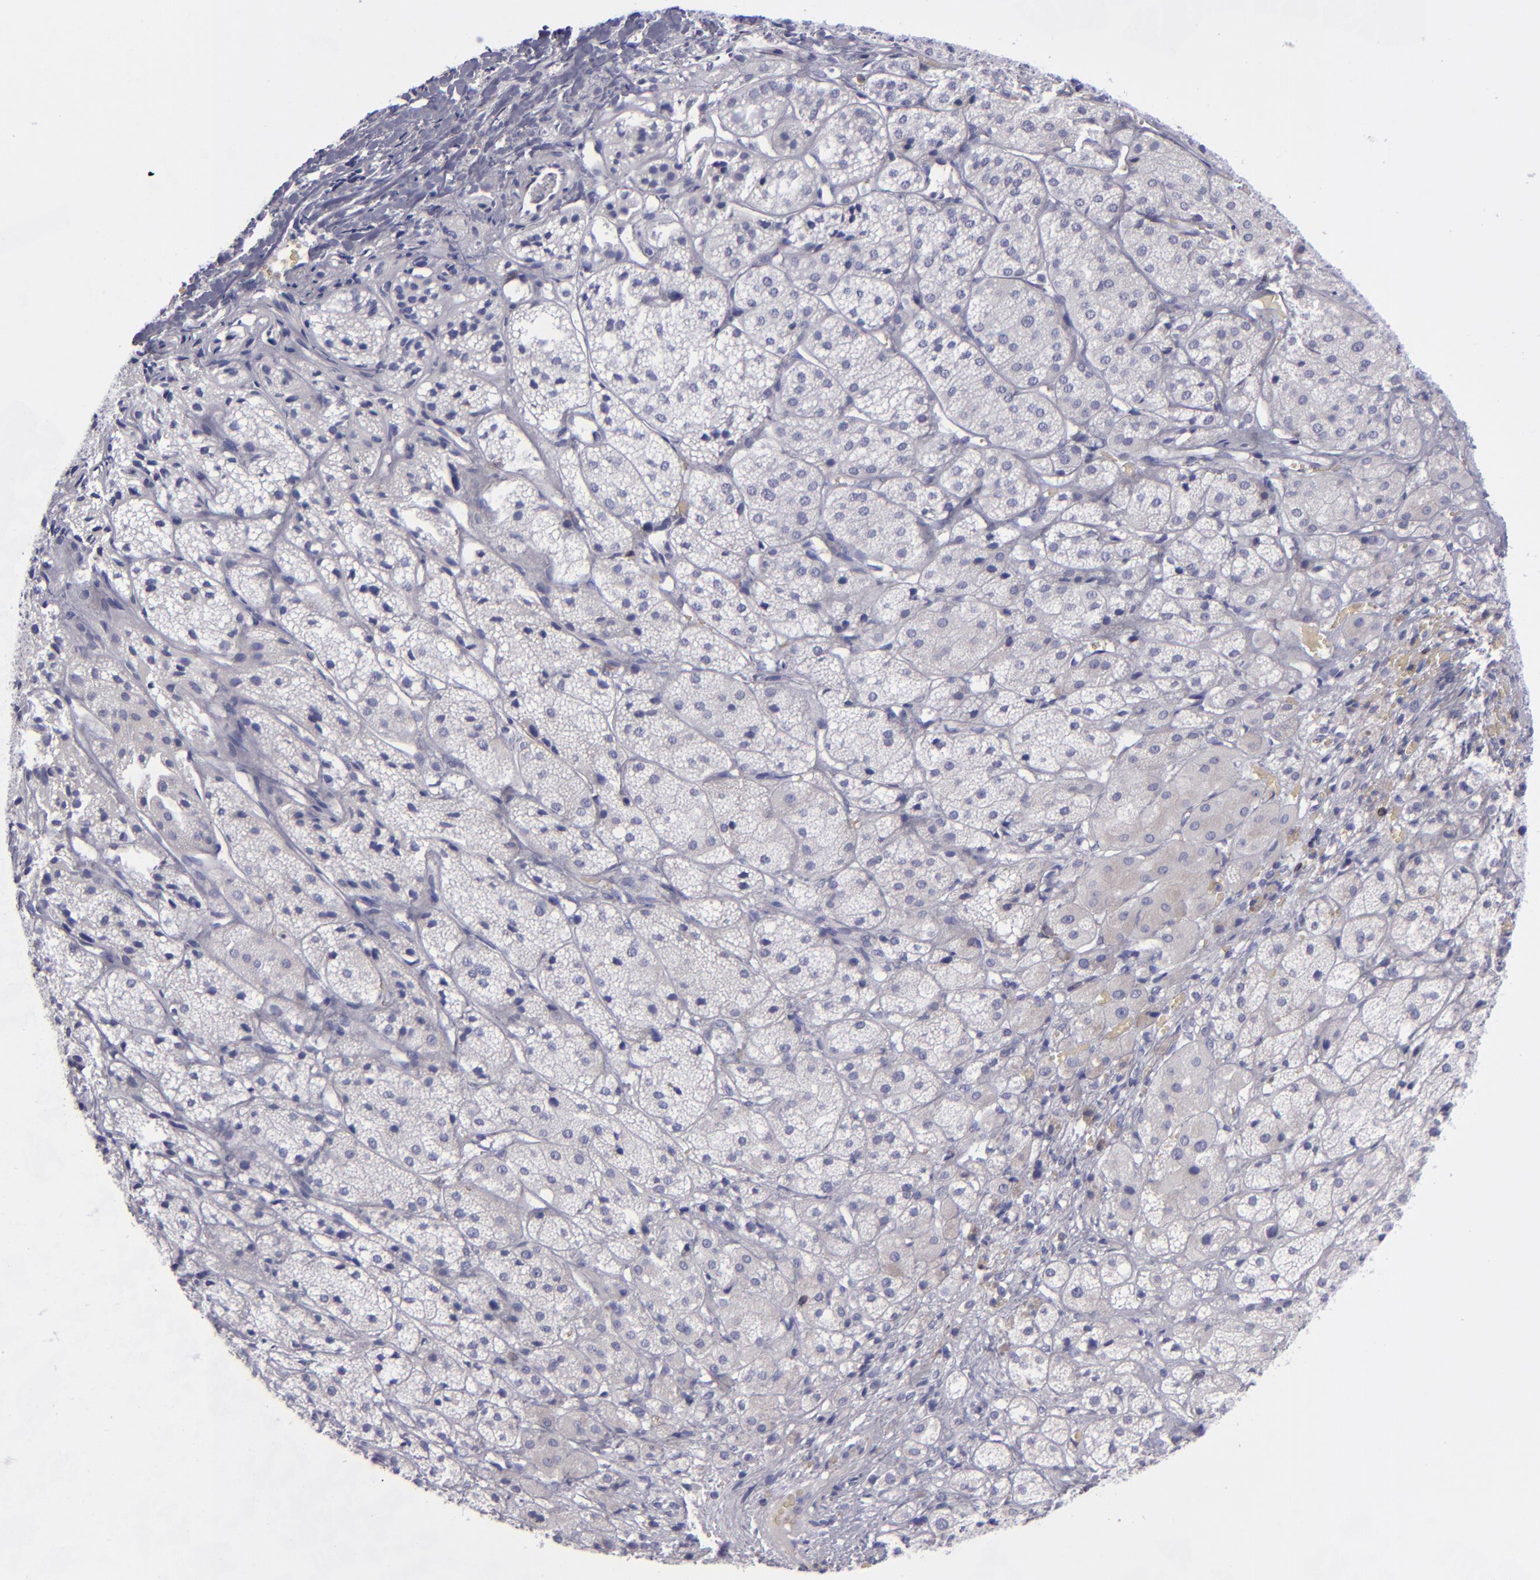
{"staining": {"intensity": "negative", "quantity": "none", "location": "none"}, "tissue": "adrenal gland", "cell_type": "Glandular cells", "image_type": "normal", "snomed": [{"axis": "morphology", "description": "Normal tissue, NOS"}, {"axis": "topography", "description": "Adrenal gland"}], "caption": "Glandular cells show no significant protein staining in benign adrenal gland. (DAB (3,3'-diaminobenzidine) immunohistochemistry (IHC), high magnification).", "gene": "CD27", "patient": {"sex": "female", "age": 71}}